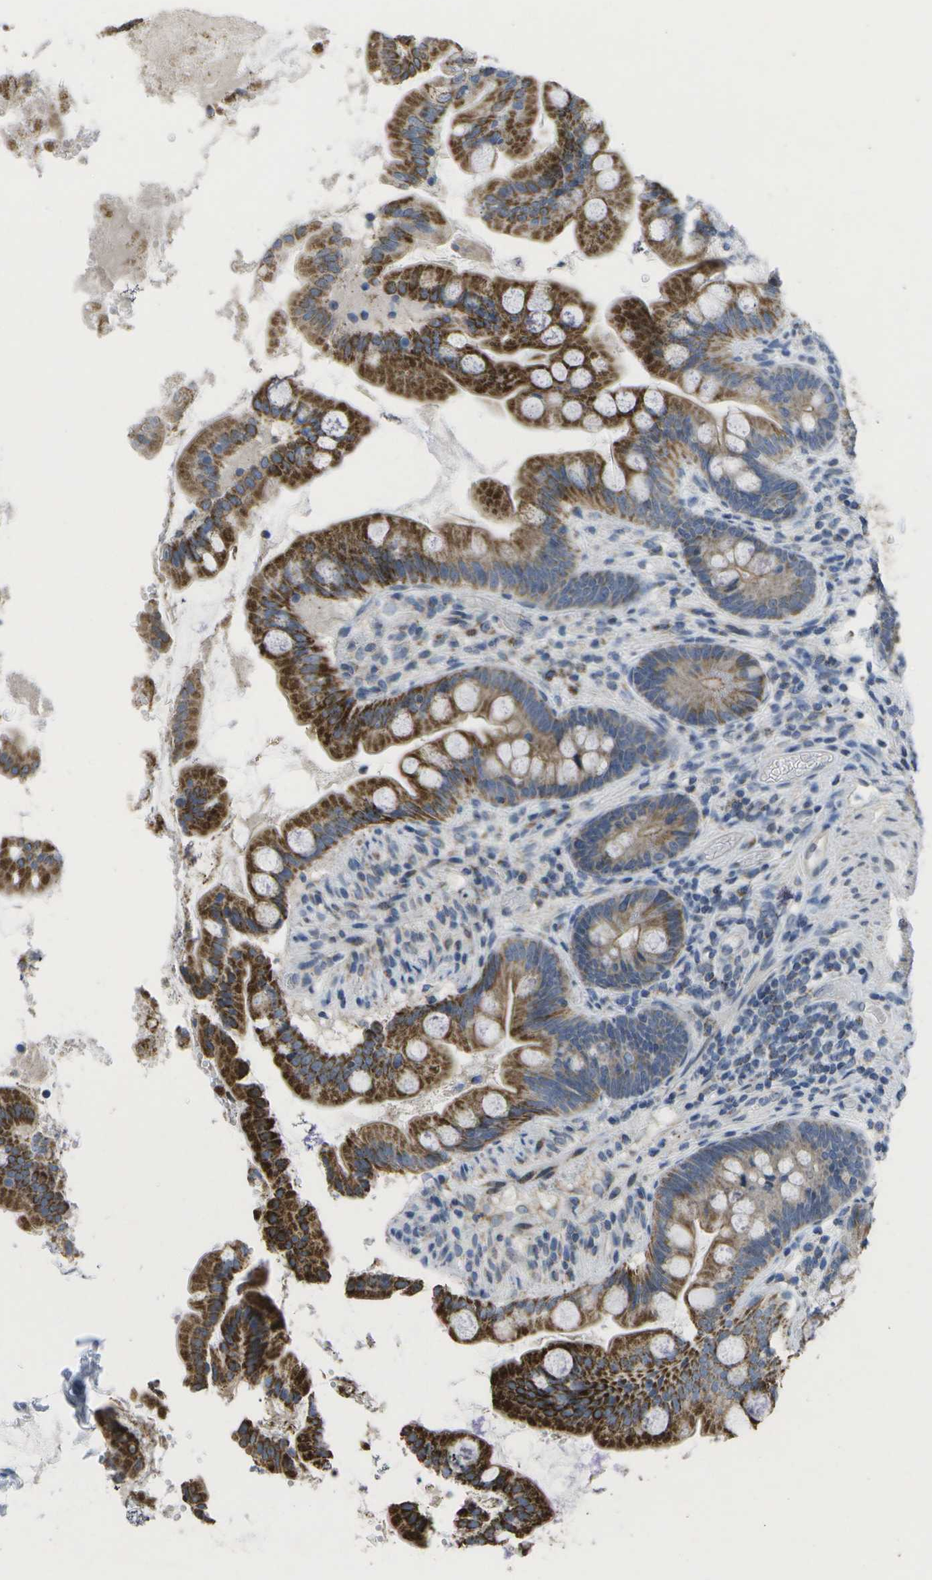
{"staining": {"intensity": "strong", "quantity": ">75%", "location": "cytoplasmic/membranous"}, "tissue": "small intestine", "cell_type": "Glandular cells", "image_type": "normal", "snomed": [{"axis": "morphology", "description": "Normal tissue, NOS"}, {"axis": "topography", "description": "Small intestine"}], "caption": "Protein analysis of normal small intestine exhibits strong cytoplasmic/membranous expression in approximately >75% of glandular cells.", "gene": "TMEM223", "patient": {"sex": "female", "age": 56}}